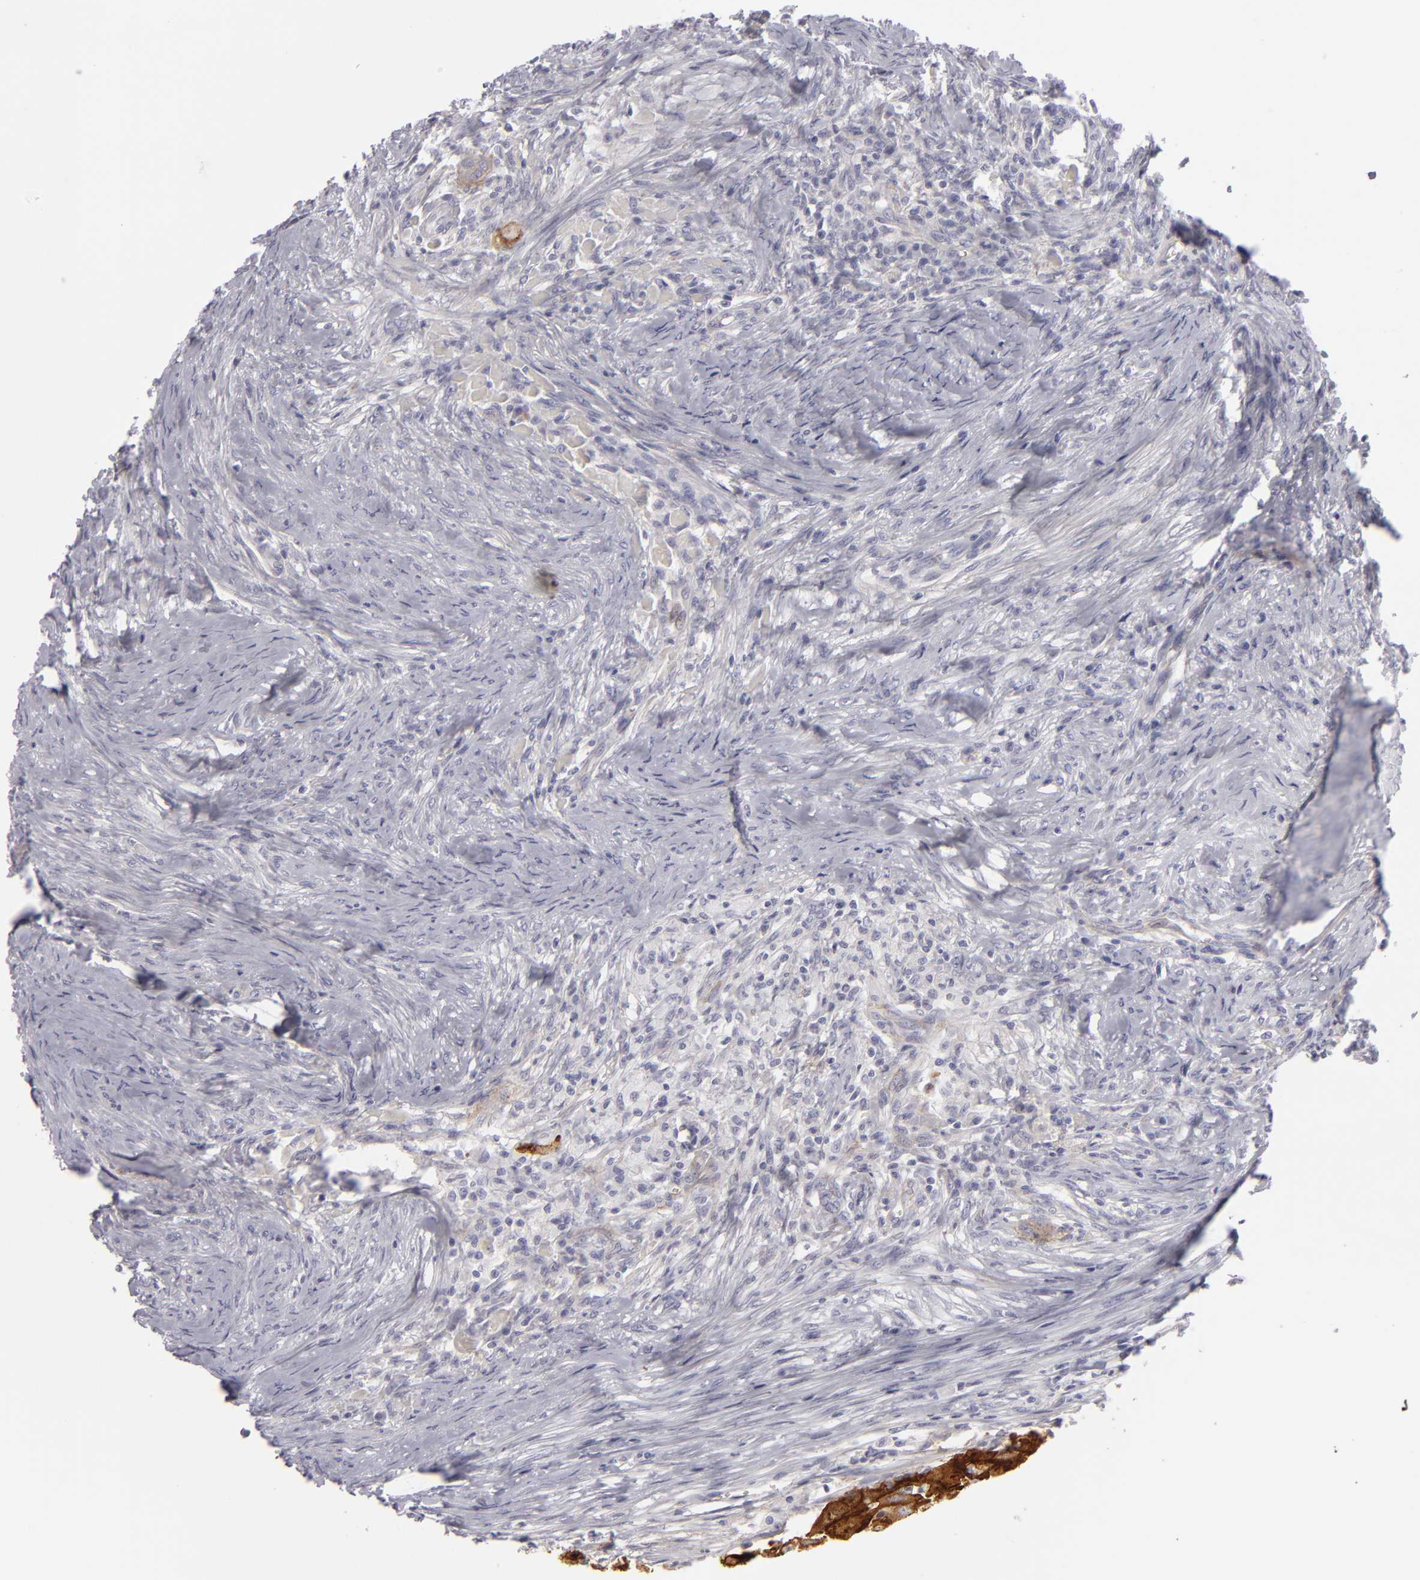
{"staining": {"intensity": "strong", "quantity": ">75%", "location": "cytoplasmic/membranous"}, "tissue": "head and neck cancer", "cell_type": "Tumor cells", "image_type": "cancer", "snomed": [{"axis": "morphology", "description": "Squamous cell carcinoma, NOS"}, {"axis": "topography", "description": "Head-Neck"}], "caption": "IHC of squamous cell carcinoma (head and neck) demonstrates high levels of strong cytoplasmic/membranous staining in about >75% of tumor cells.", "gene": "JUP", "patient": {"sex": "male", "age": 64}}